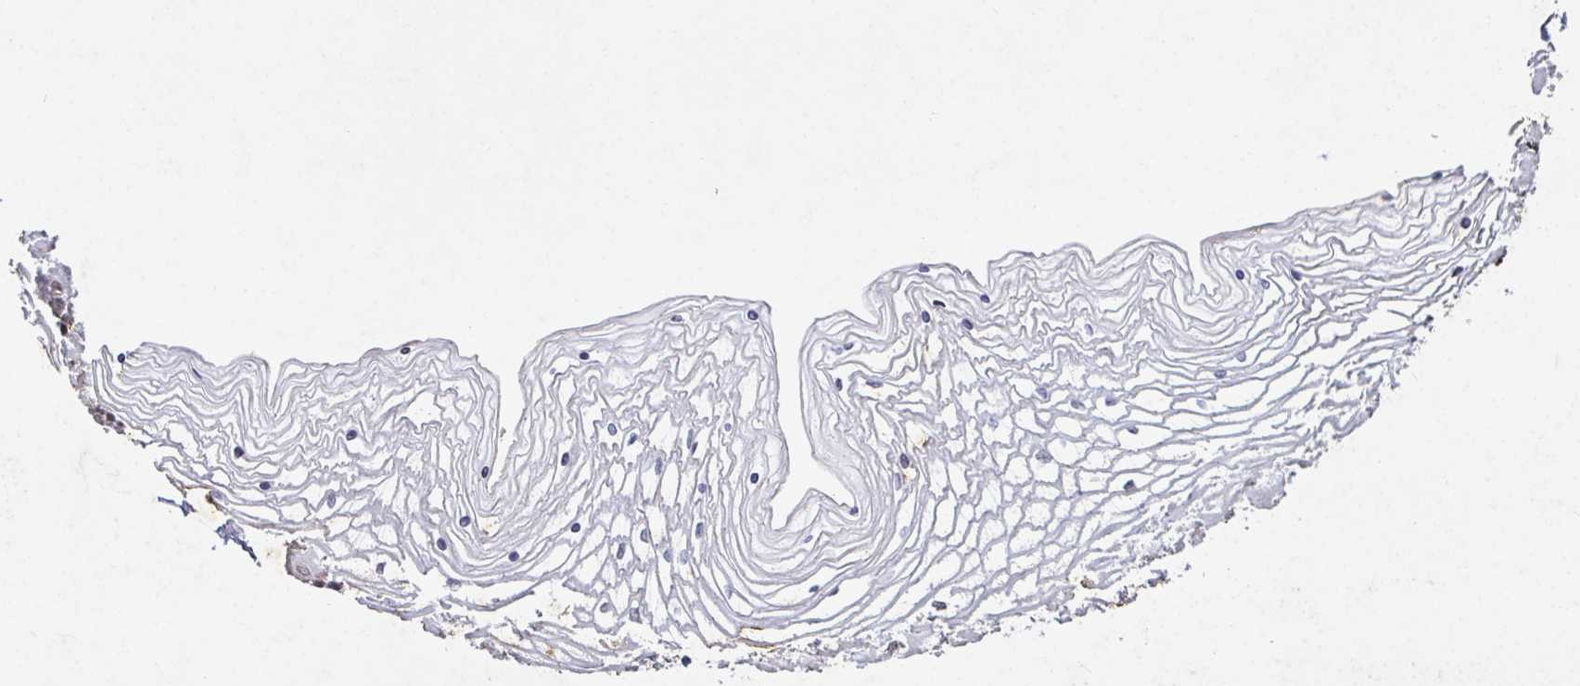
{"staining": {"intensity": "strong", "quantity": "25%-75%", "location": "nuclear"}, "tissue": "vagina", "cell_type": "Squamous epithelial cells", "image_type": "normal", "snomed": [{"axis": "morphology", "description": "Normal tissue, NOS"}, {"axis": "topography", "description": "Vagina"}], "caption": "High-power microscopy captured an IHC image of normal vagina, revealing strong nuclear positivity in about 25%-75% of squamous epithelial cells.", "gene": "C19orf53", "patient": {"sex": "female", "age": 45}}